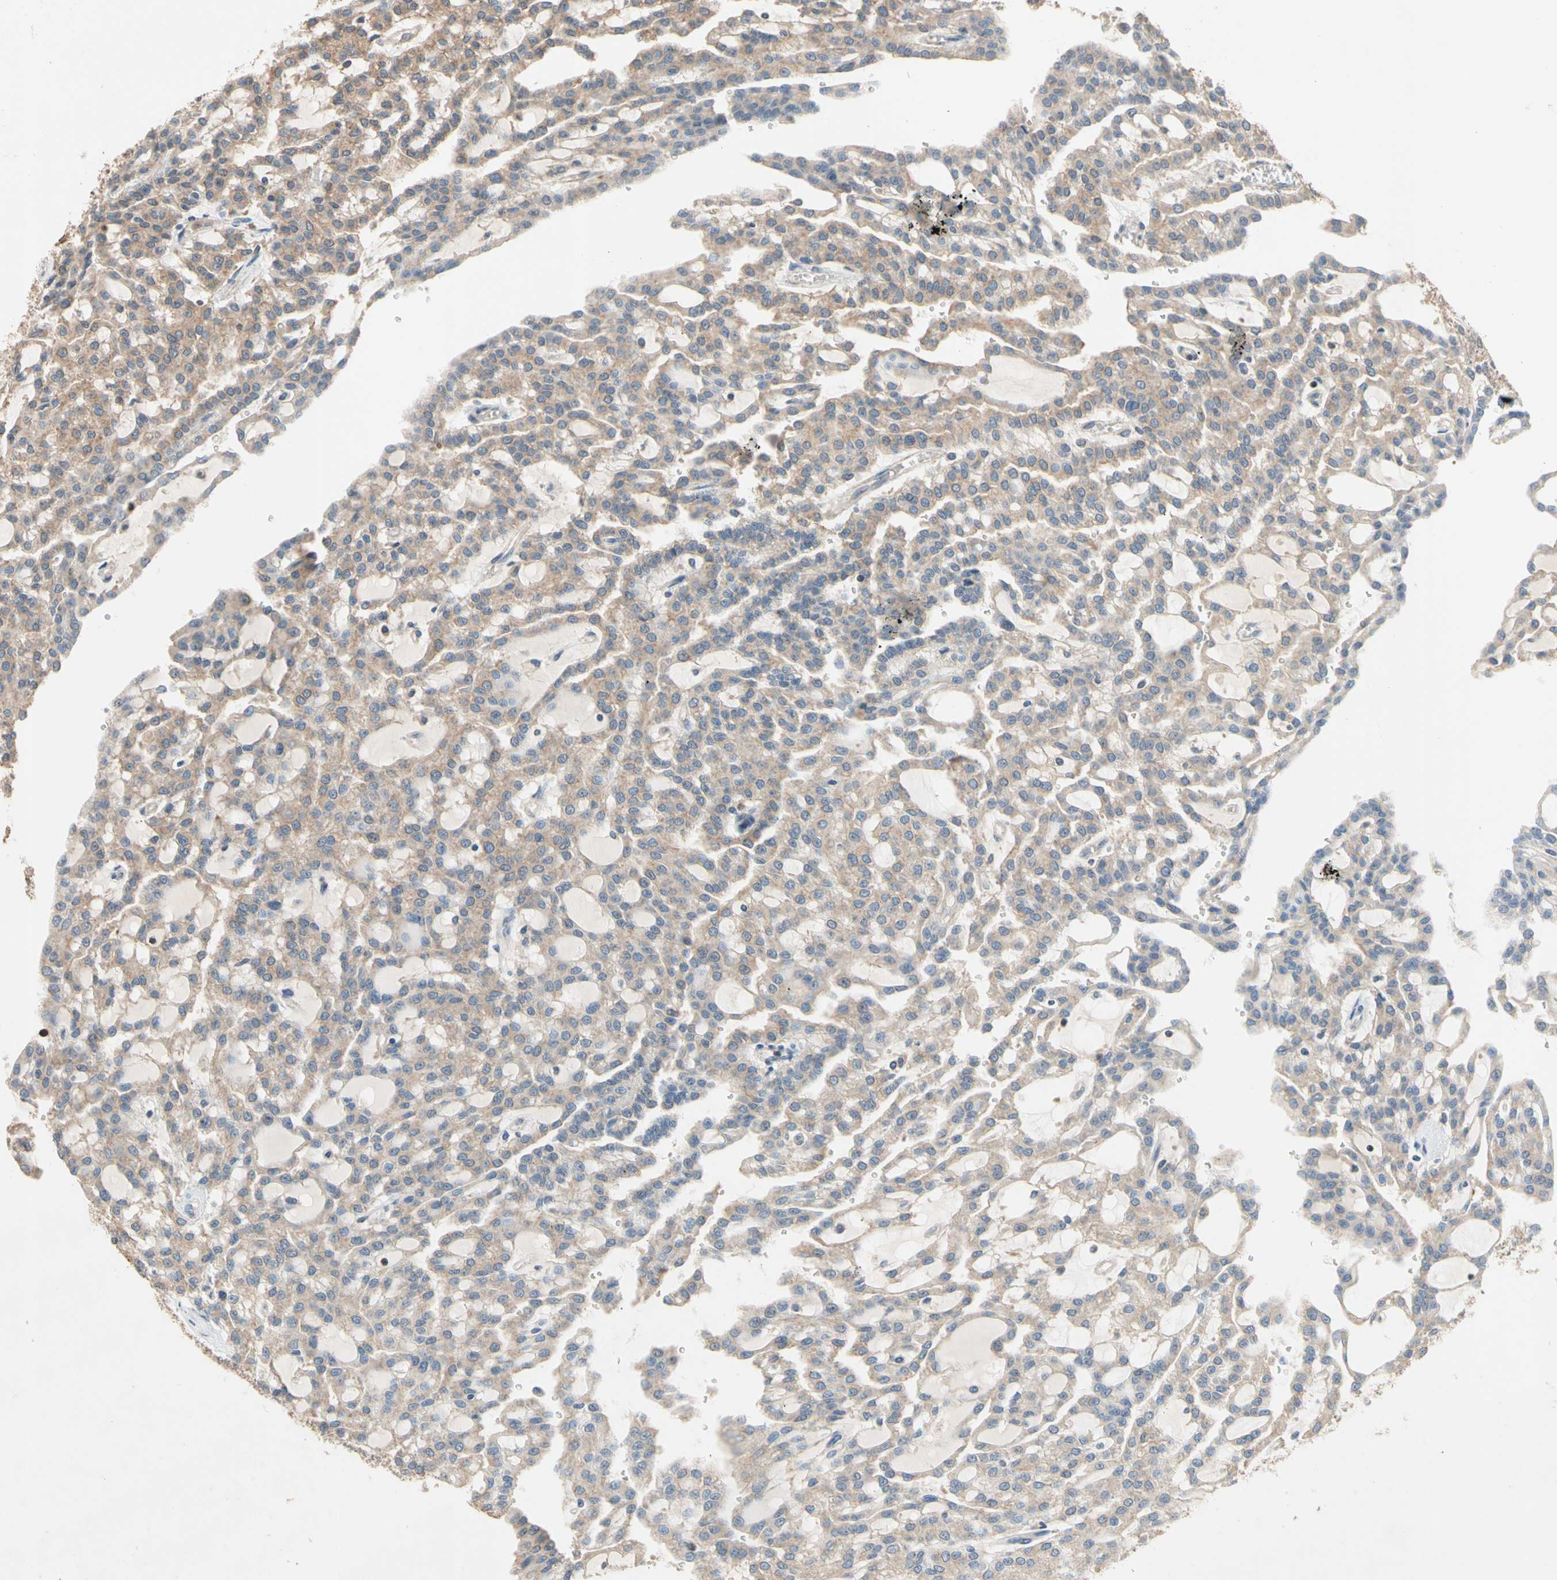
{"staining": {"intensity": "weak", "quantity": ">75%", "location": "cytoplasmic/membranous"}, "tissue": "renal cancer", "cell_type": "Tumor cells", "image_type": "cancer", "snomed": [{"axis": "morphology", "description": "Adenocarcinoma, NOS"}, {"axis": "topography", "description": "Kidney"}], "caption": "A brown stain highlights weak cytoplasmic/membranous positivity of a protein in renal cancer (adenocarcinoma) tumor cells. The protein of interest is shown in brown color, while the nuclei are stained blue.", "gene": "MAP3K10", "patient": {"sex": "male", "age": 63}}